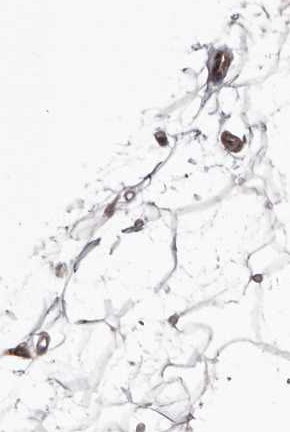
{"staining": {"intensity": "moderate", "quantity": ">75%", "location": "nuclear"}, "tissue": "adipose tissue", "cell_type": "Adipocytes", "image_type": "normal", "snomed": [{"axis": "morphology", "description": "Normal tissue, NOS"}, {"axis": "topography", "description": "Breast"}], "caption": "IHC (DAB (3,3'-diaminobenzidine)) staining of unremarkable human adipose tissue reveals moderate nuclear protein staining in about >75% of adipocytes. The protein is shown in brown color, while the nuclei are stained blue.", "gene": "SMAD7", "patient": {"sex": "female", "age": 23}}